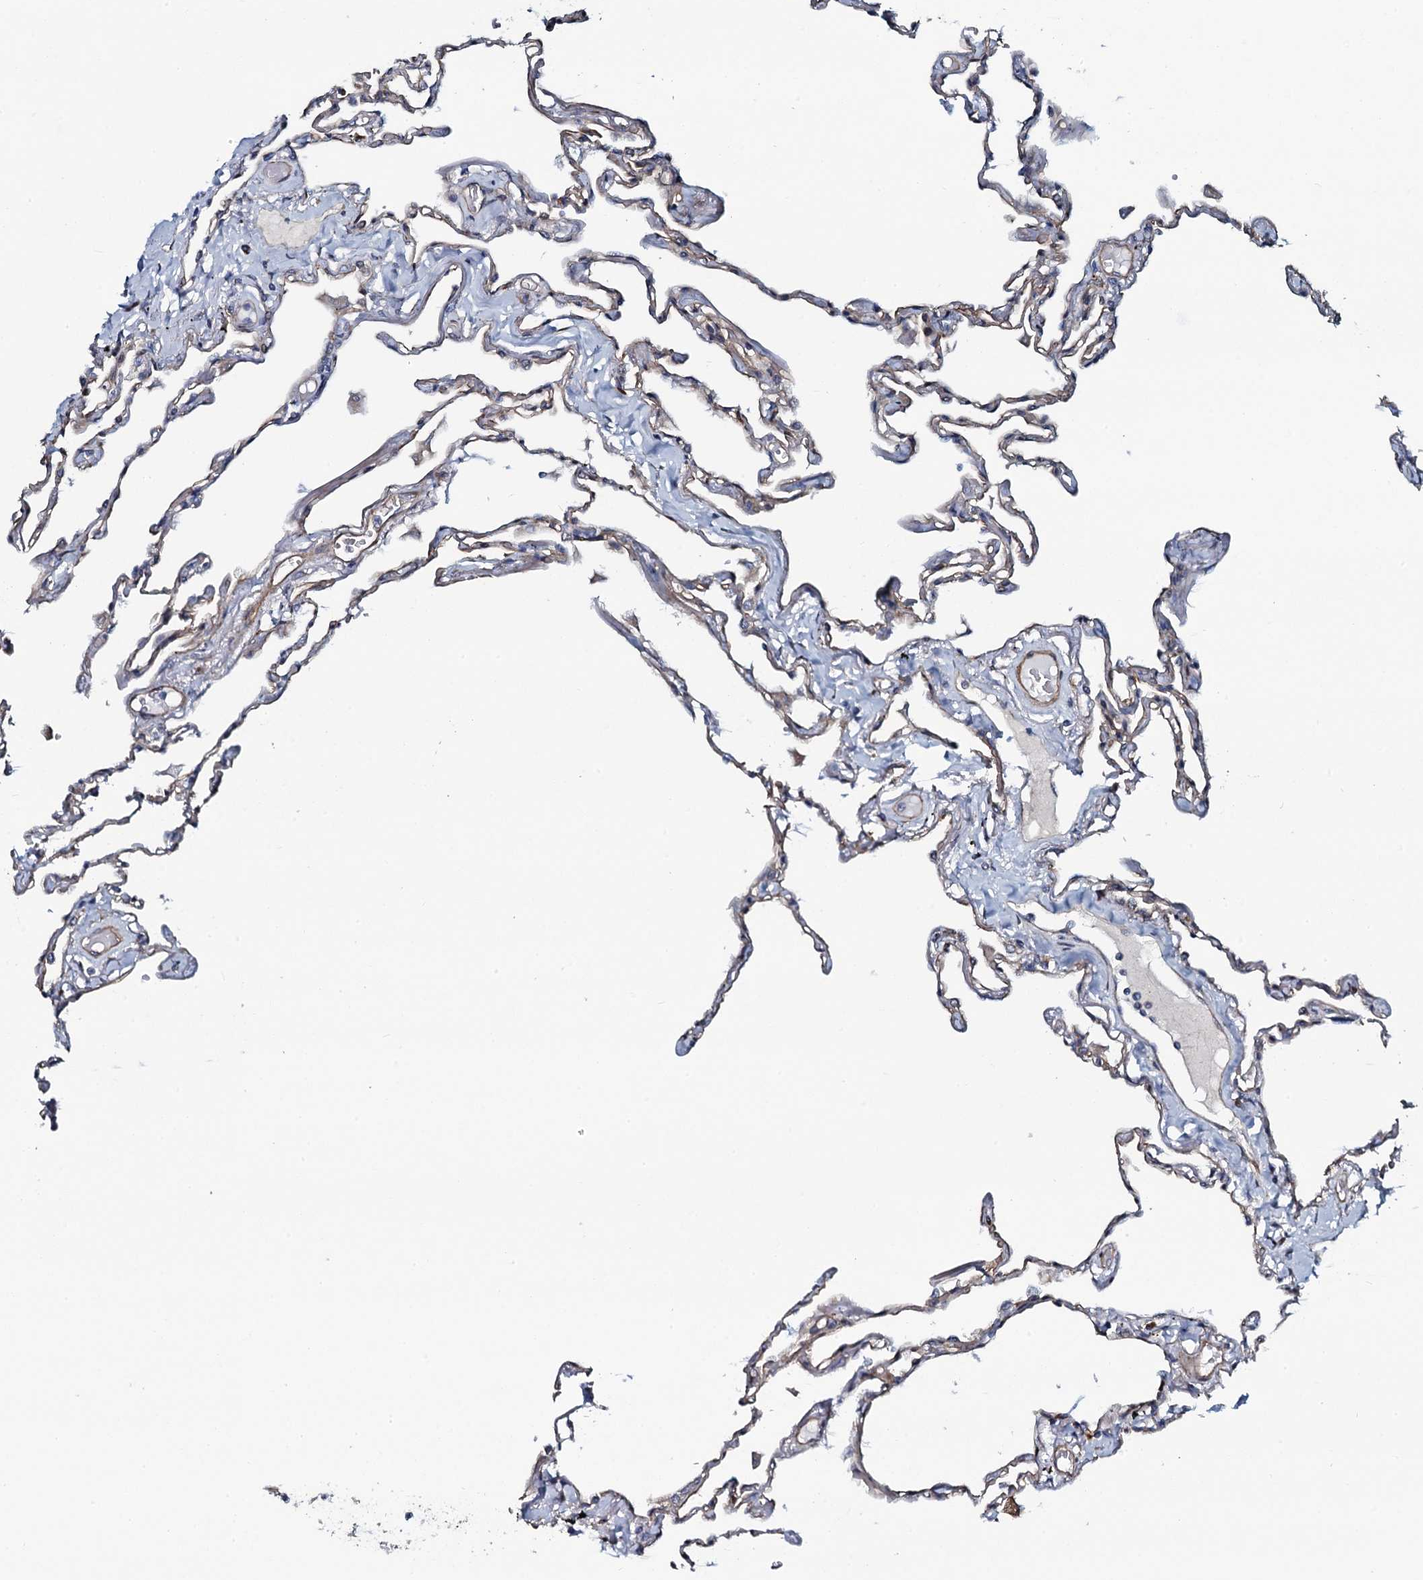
{"staining": {"intensity": "weak", "quantity": "<25%", "location": "cytoplasmic/membranous"}, "tissue": "lung", "cell_type": "Alveolar cells", "image_type": "normal", "snomed": [{"axis": "morphology", "description": "Normal tissue, NOS"}, {"axis": "topography", "description": "Lung"}], "caption": "High power microscopy image of an immunohistochemistry (IHC) image of unremarkable lung, revealing no significant positivity in alveolar cells.", "gene": "KCTD4", "patient": {"sex": "female", "age": 67}}